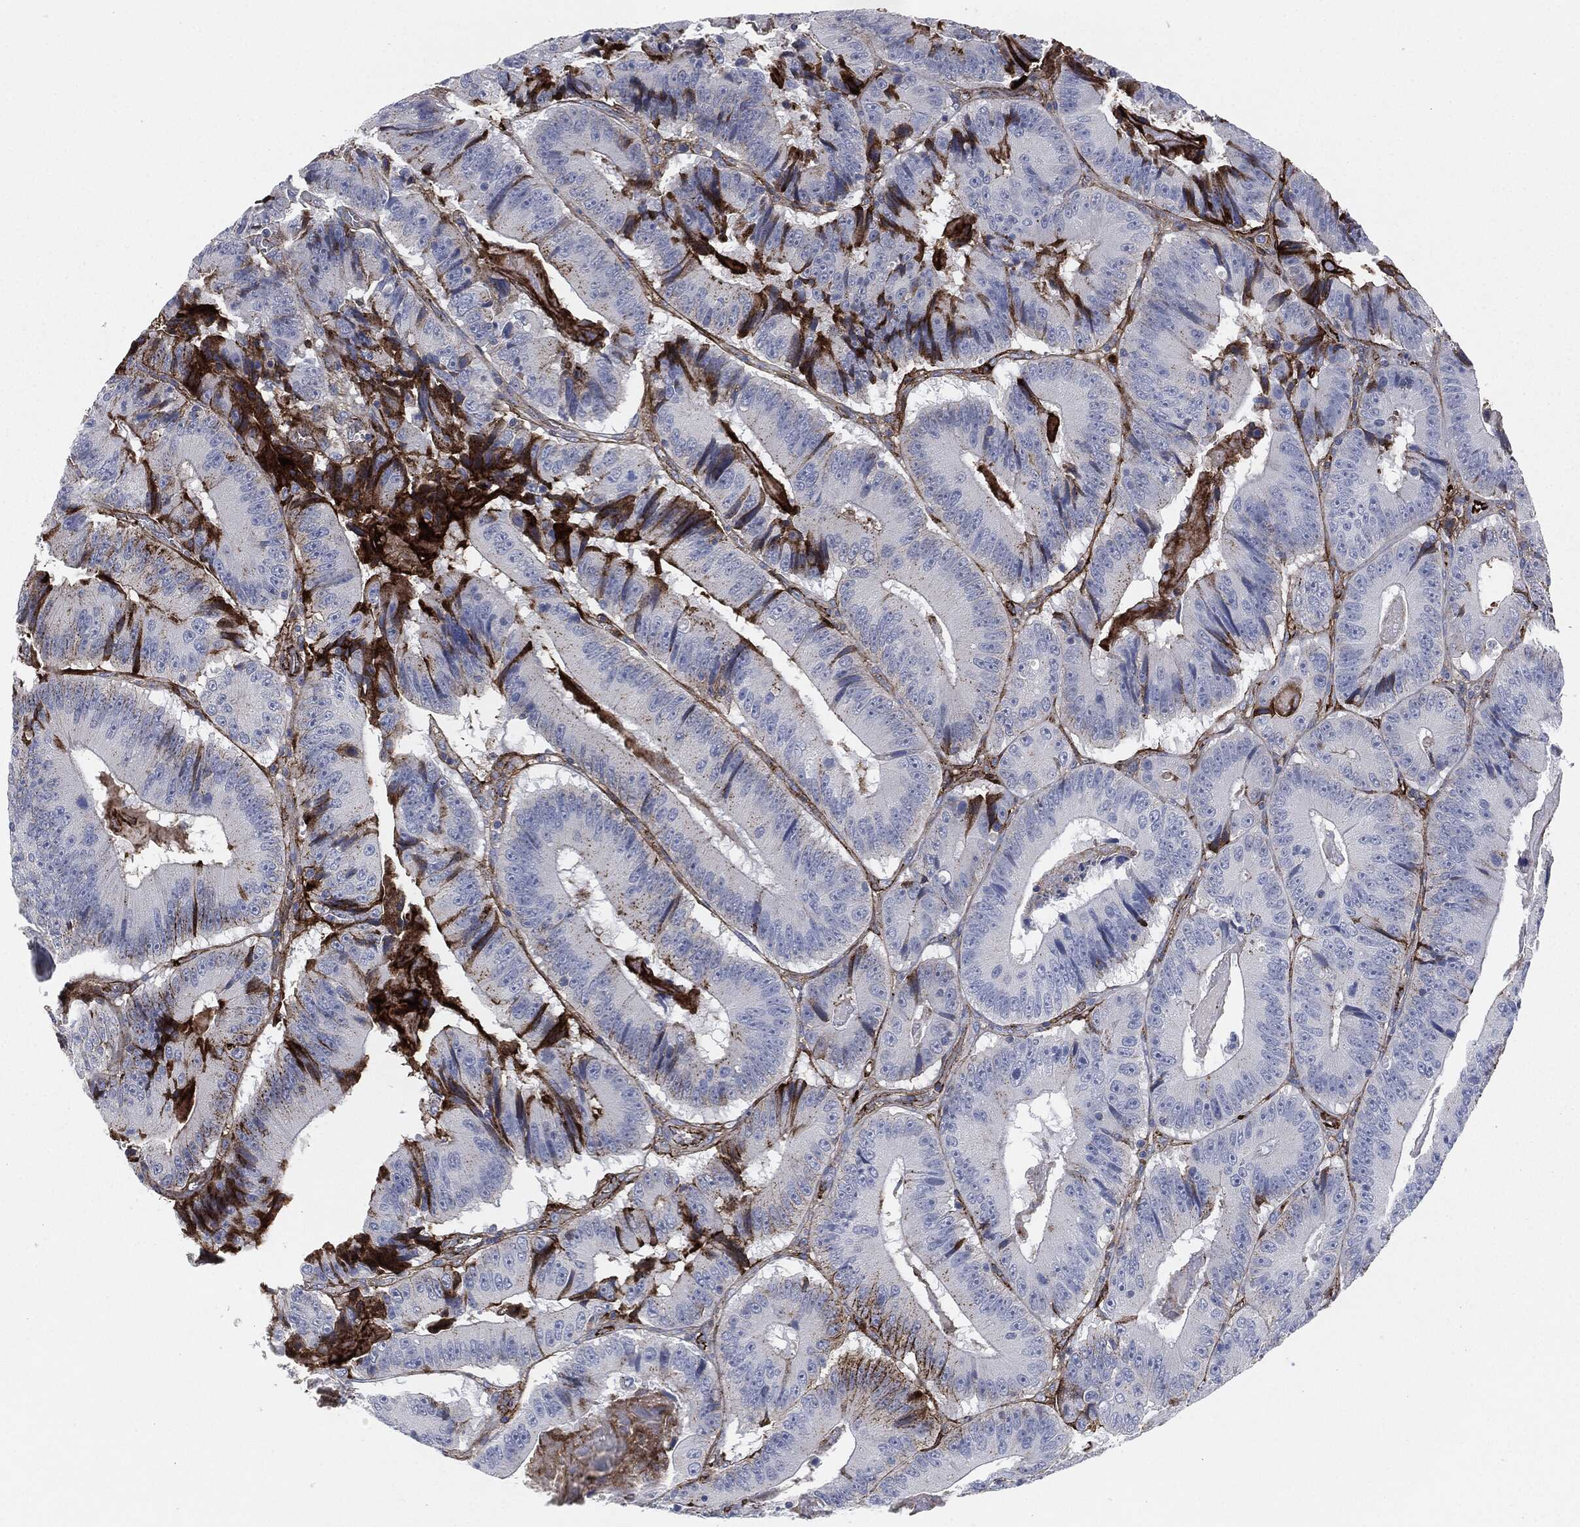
{"staining": {"intensity": "strong", "quantity": "<25%", "location": "cytoplasmic/membranous"}, "tissue": "colorectal cancer", "cell_type": "Tumor cells", "image_type": "cancer", "snomed": [{"axis": "morphology", "description": "Adenocarcinoma, NOS"}, {"axis": "topography", "description": "Colon"}], "caption": "Protein analysis of adenocarcinoma (colorectal) tissue demonstrates strong cytoplasmic/membranous staining in about <25% of tumor cells.", "gene": "APOB", "patient": {"sex": "female", "age": 86}}